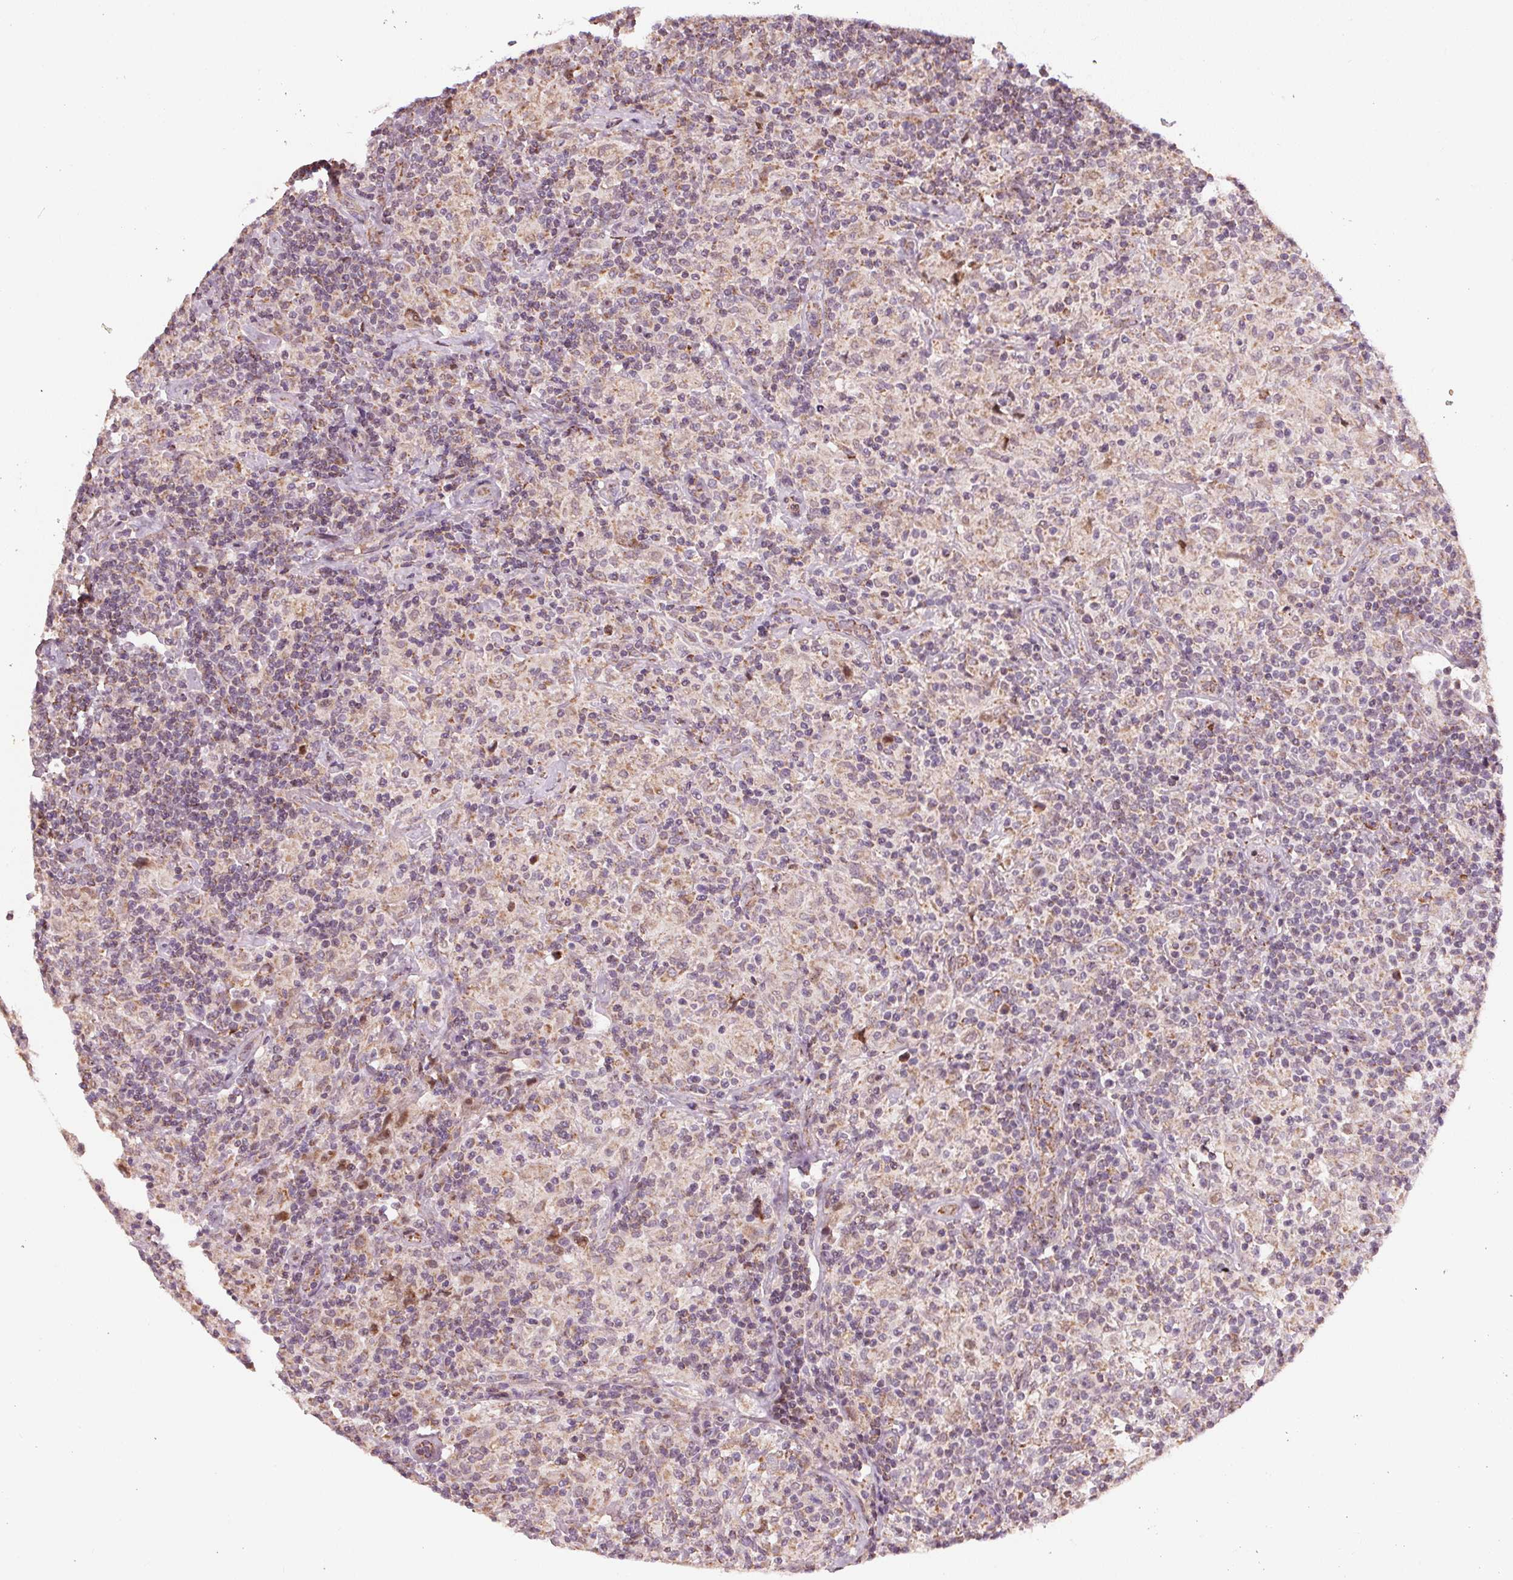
{"staining": {"intensity": "weak", "quantity": "<25%", "location": "cytoplasmic/membranous"}, "tissue": "lymphoma", "cell_type": "Tumor cells", "image_type": "cancer", "snomed": [{"axis": "morphology", "description": "Hodgkin's disease, NOS"}, {"axis": "topography", "description": "Lymph node"}], "caption": "Lymphoma stained for a protein using immunohistochemistry (IHC) displays no expression tumor cells.", "gene": "COQ7", "patient": {"sex": "male", "age": 70}}